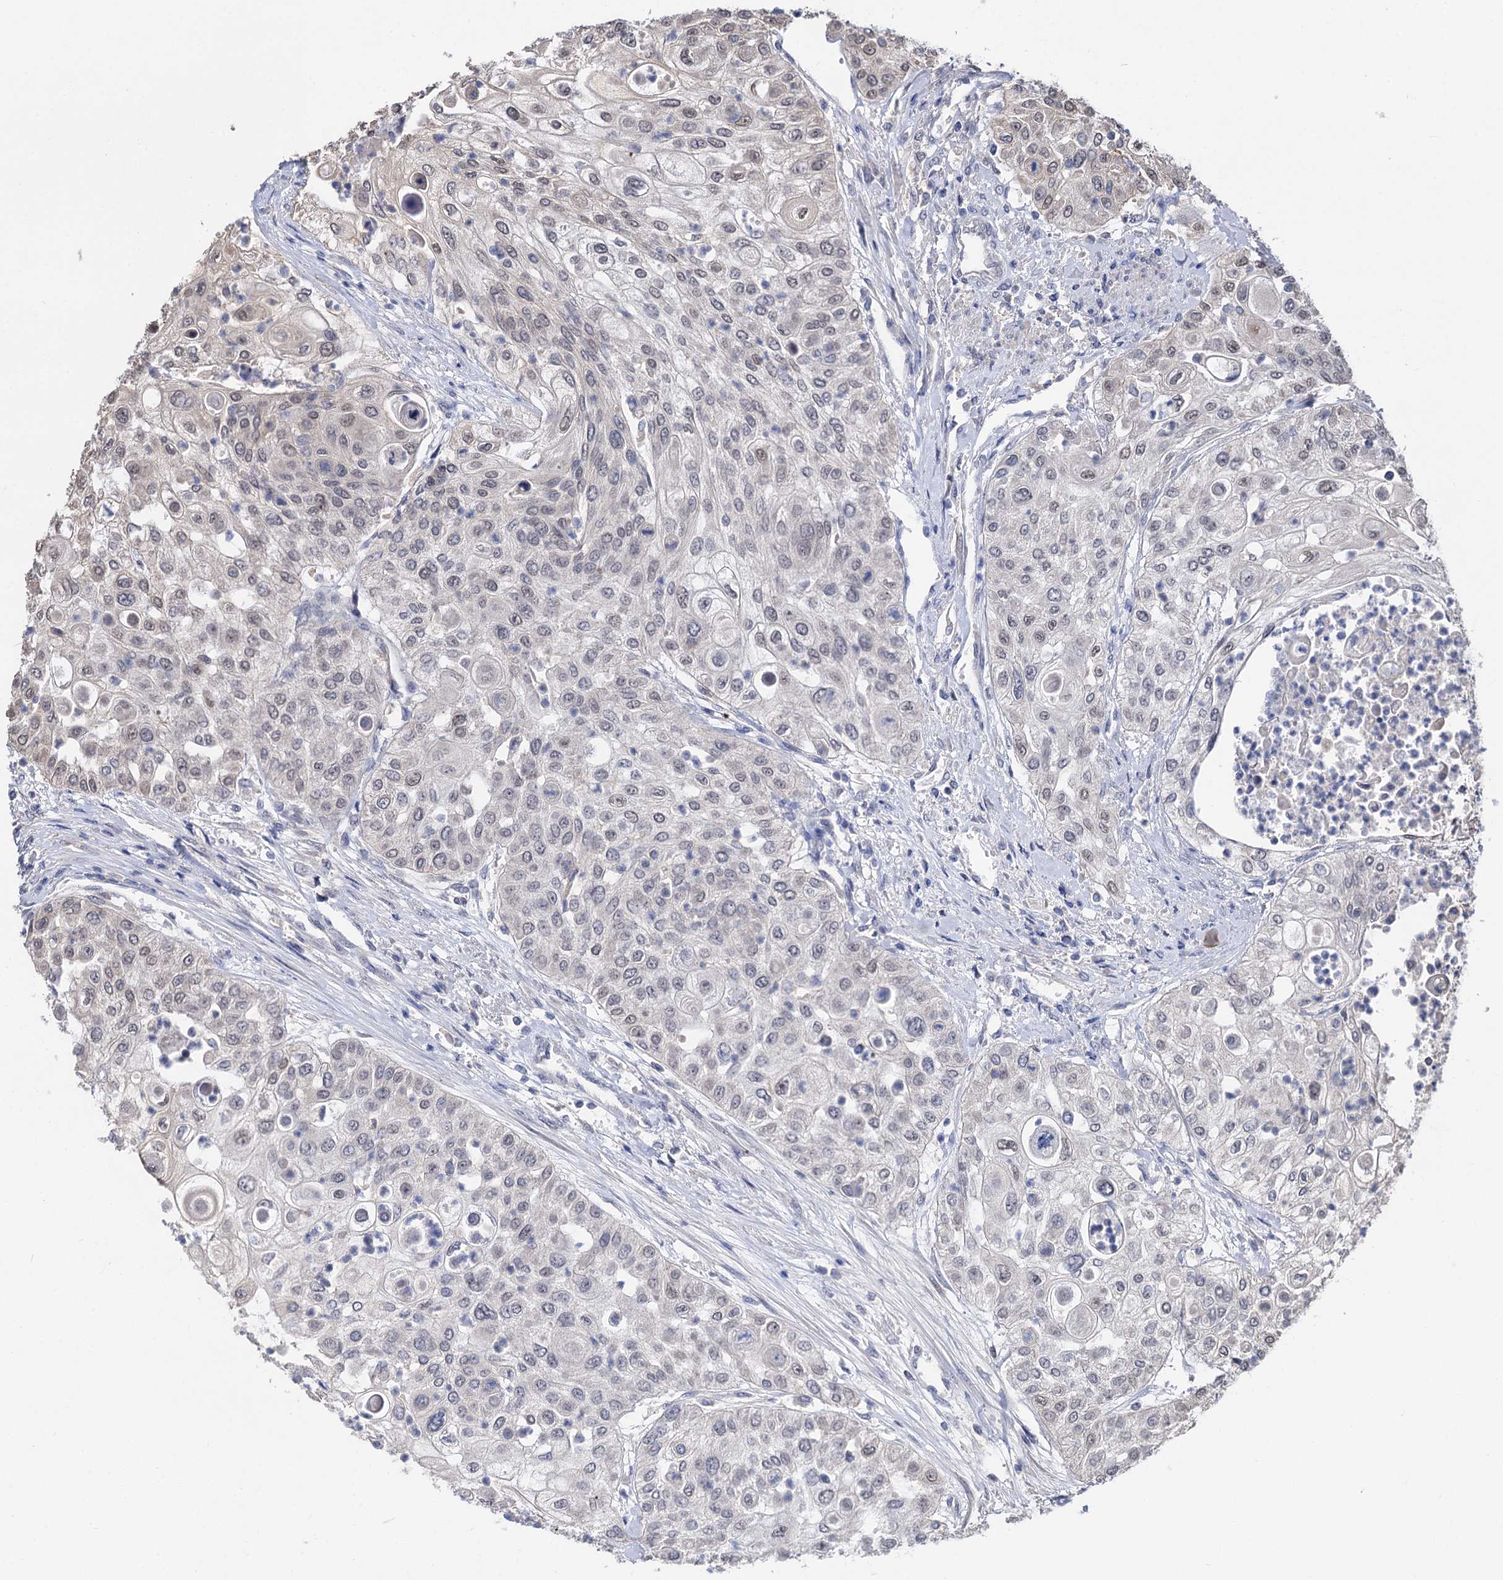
{"staining": {"intensity": "weak", "quantity": "<25%", "location": "nuclear"}, "tissue": "urothelial cancer", "cell_type": "Tumor cells", "image_type": "cancer", "snomed": [{"axis": "morphology", "description": "Urothelial carcinoma, High grade"}, {"axis": "topography", "description": "Urinary bladder"}], "caption": "High power microscopy micrograph of an immunohistochemistry photomicrograph of high-grade urothelial carcinoma, revealing no significant positivity in tumor cells.", "gene": "NEK10", "patient": {"sex": "female", "age": 79}}